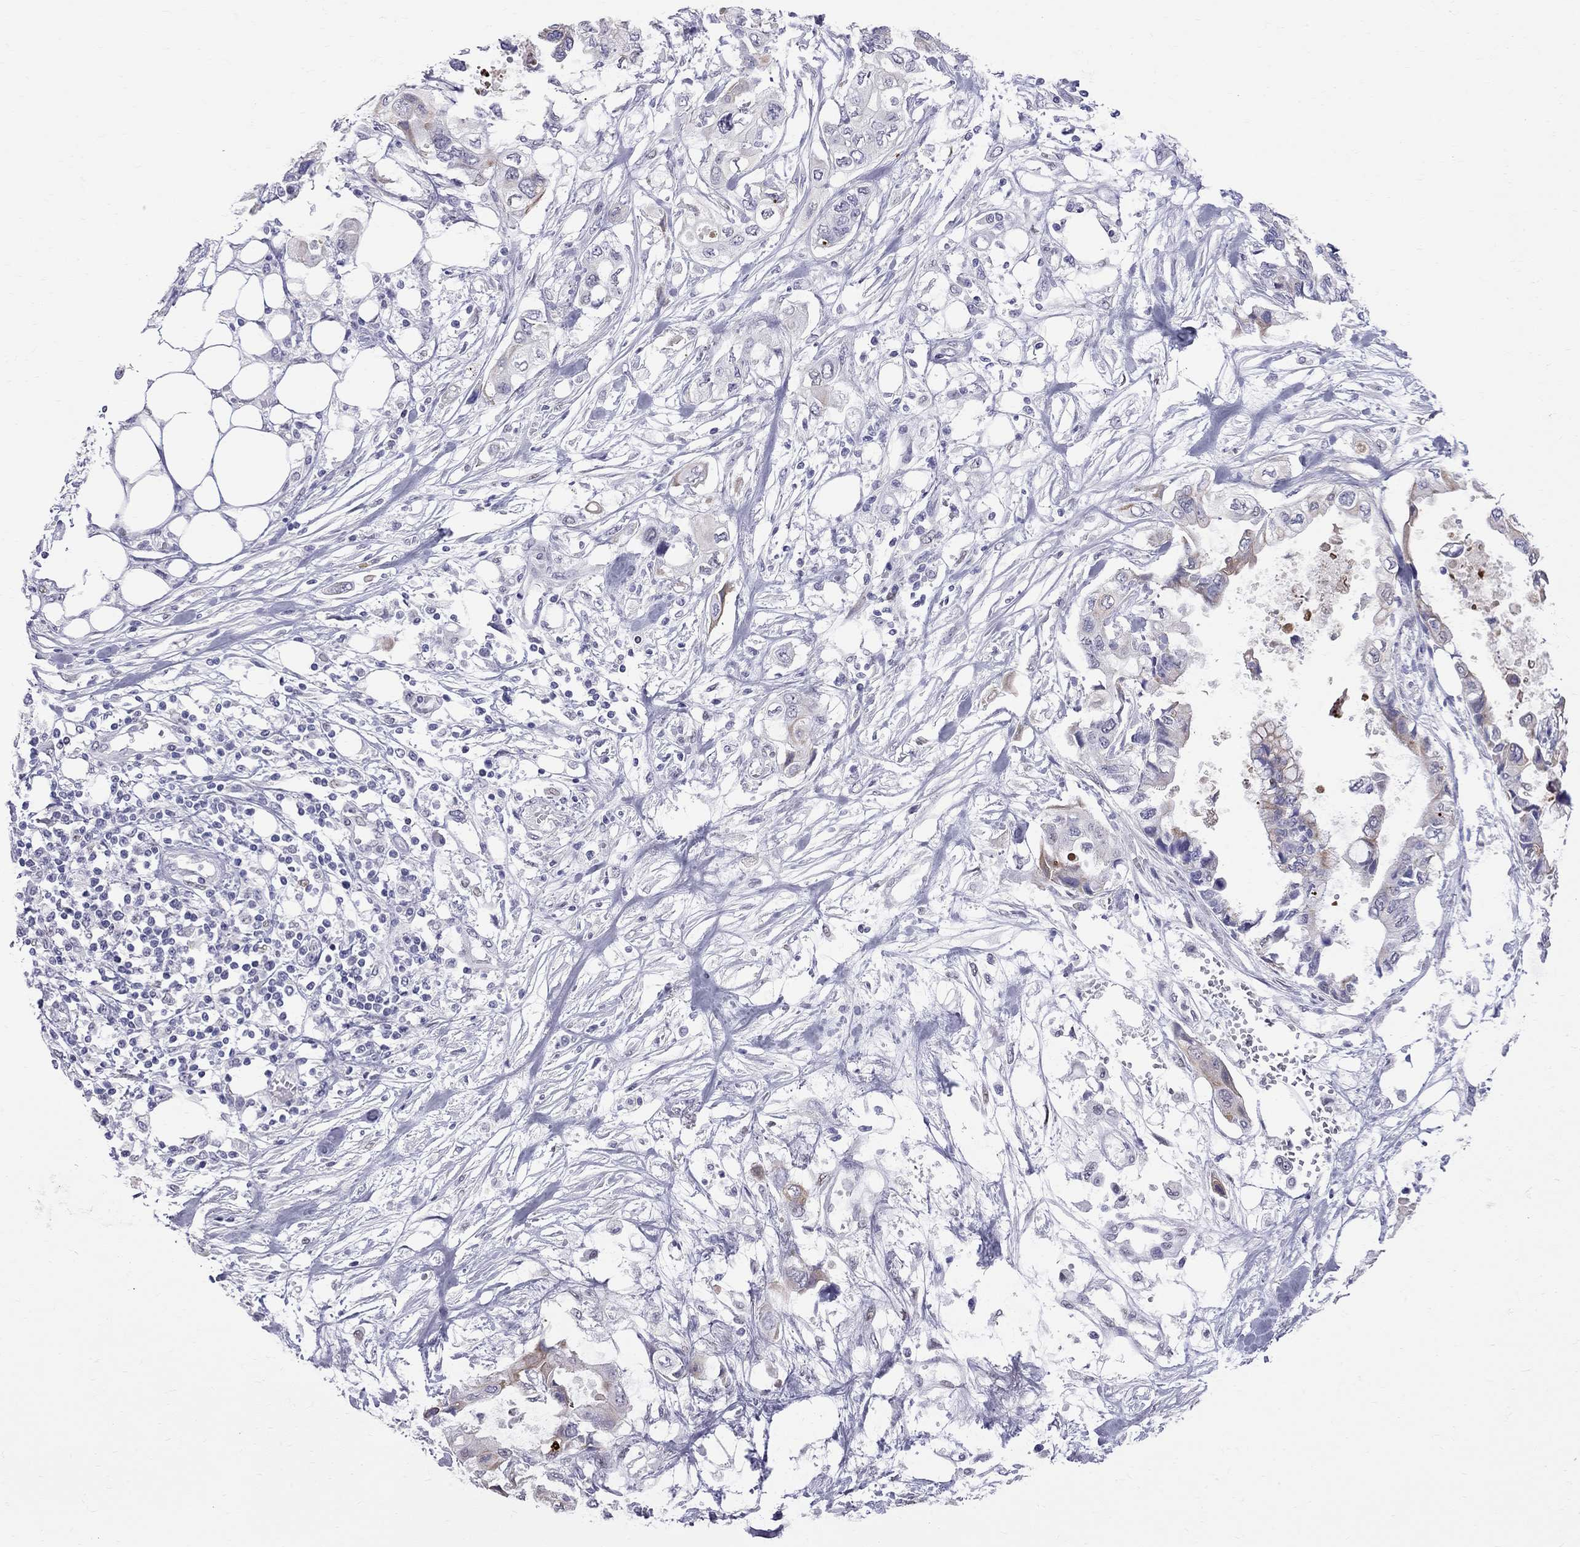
{"staining": {"intensity": "moderate", "quantity": "<25%", "location": "cytoplasmic/membranous"}, "tissue": "pancreatic cancer", "cell_type": "Tumor cells", "image_type": "cancer", "snomed": [{"axis": "morphology", "description": "Adenocarcinoma, NOS"}, {"axis": "topography", "description": "Pancreas"}], "caption": "A high-resolution image shows immunohistochemistry (IHC) staining of pancreatic cancer (adenocarcinoma), which reveals moderate cytoplasmic/membranous staining in approximately <25% of tumor cells.", "gene": "MUC15", "patient": {"sex": "female", "age": 63}}